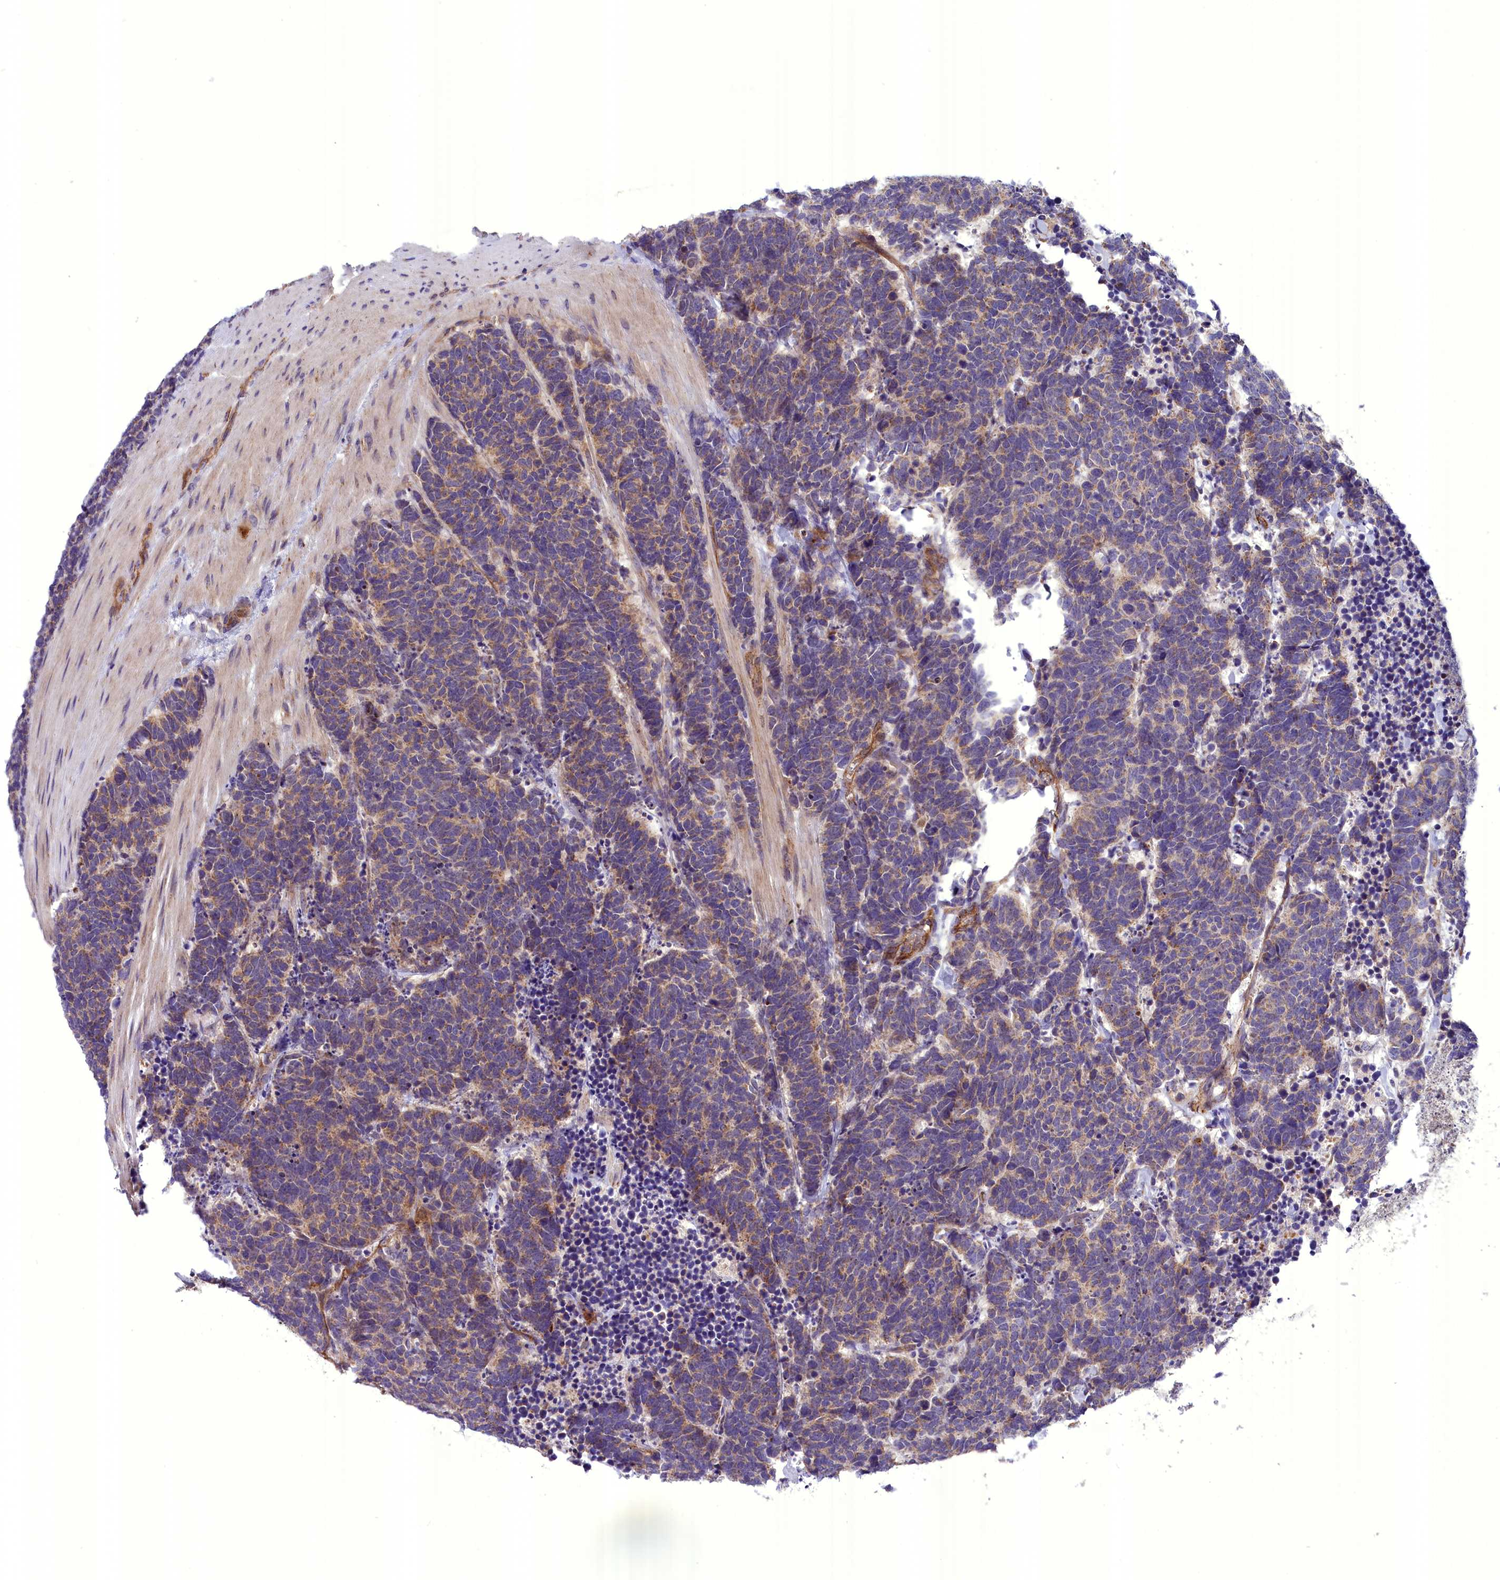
{"staining": {"intensity": "weak", "quantity": ">75%", "location": "cytoplasmic/membranous"}, "tissue": "carcinoid", "cell_type": "Tumor cells", "image_type": "cancer", "snomed": [{"axis": "morphology", "description": "Carcinoma, NOS"}, {"axis": "morphology", "description": "Carcinoid, malignant, NOS"}, {"axis": "topography", "description": "Urinary bladder"}], "caption": "Carcinoid (malignant) stained with a brown dye shows weak cytoplasmic/membranous positive positivity in approximately >75% of tumor cells.", "gene": "DNAJB9", "patient": {"sex": "male", "age": 57}}